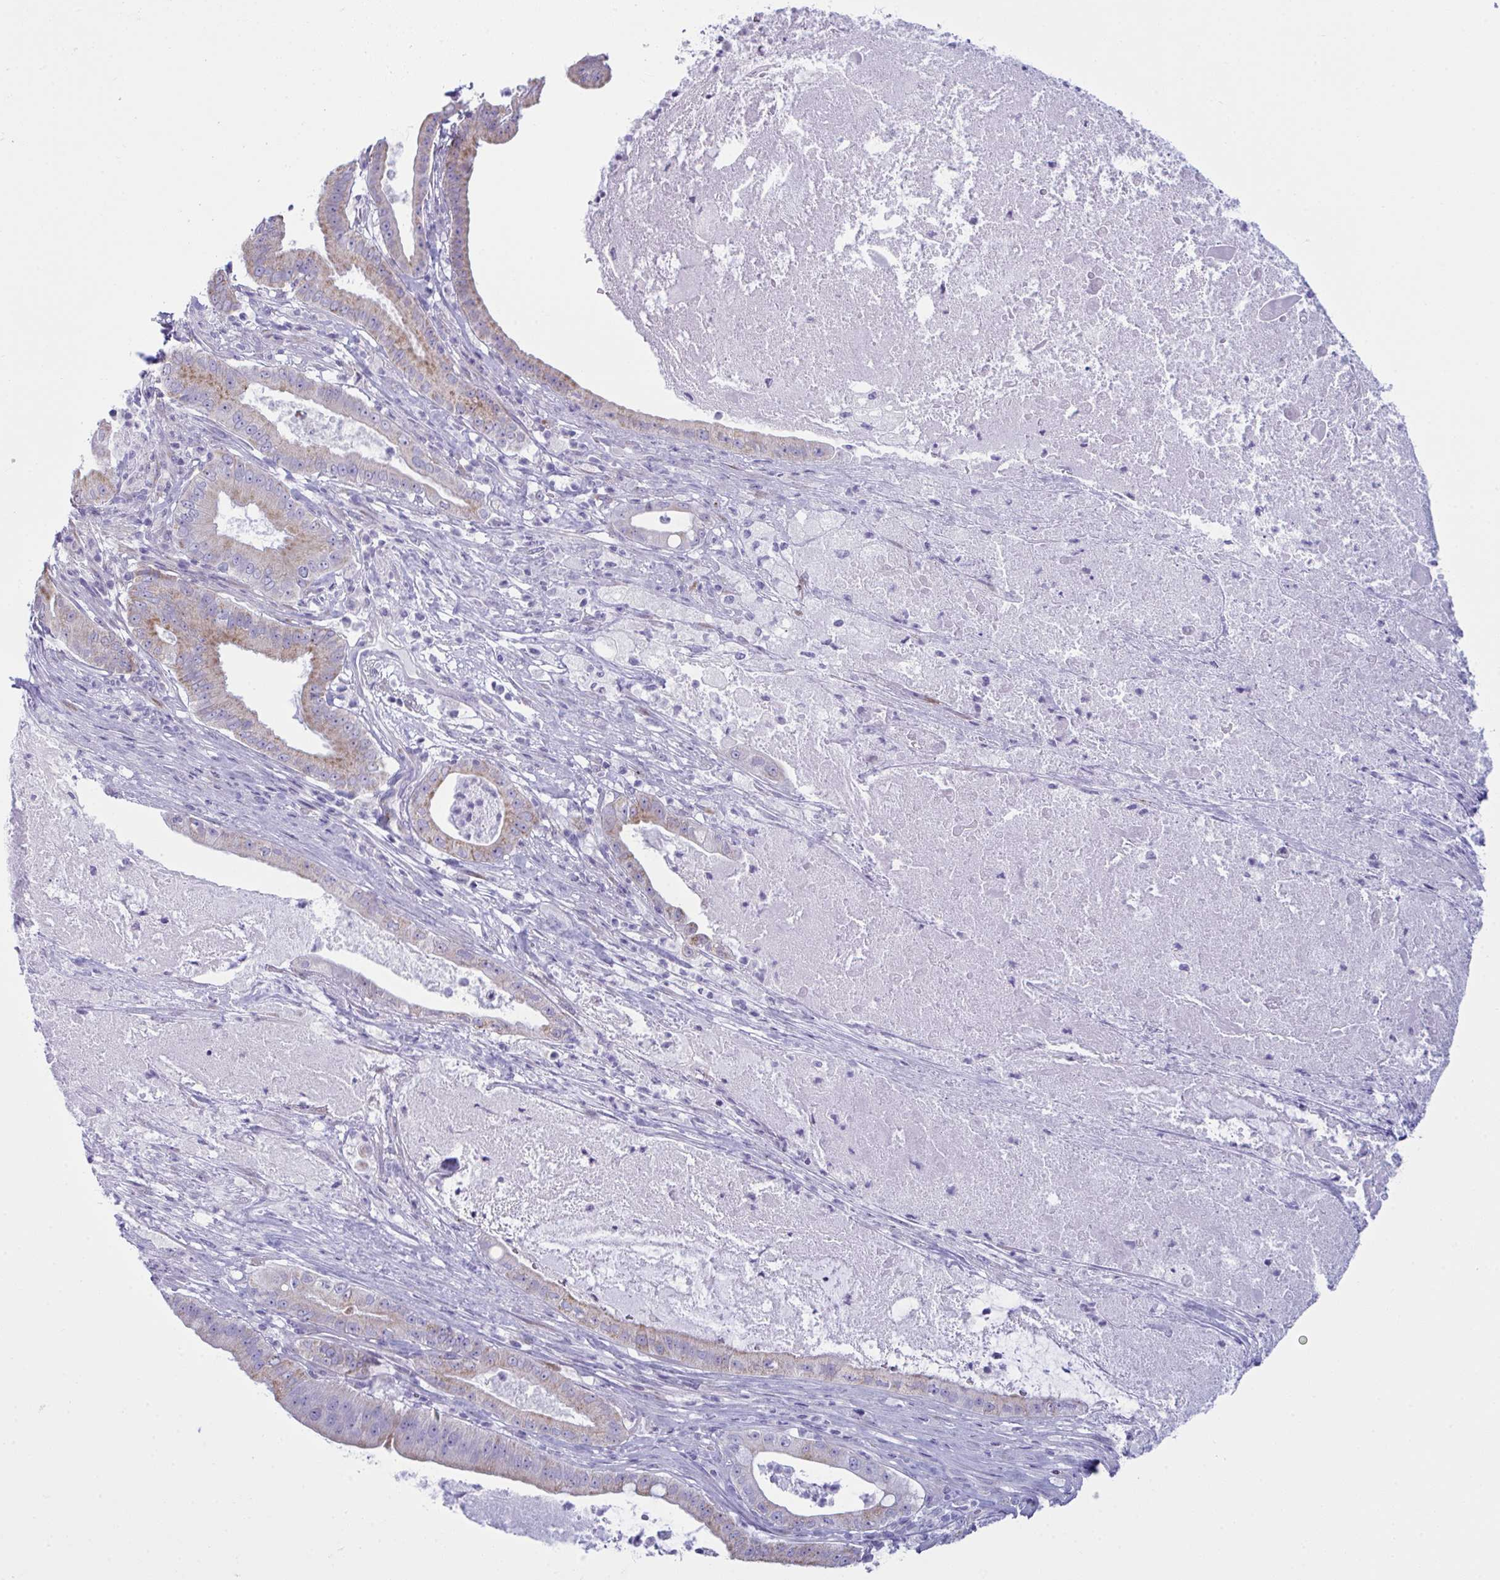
{"staining": {"intensity": "moderate", "quantity": "<25%", "location": "cytoplasmic/membranous"}, "tissue": "pancreatic cancer", "cell_type": "Tumor cells", "image_type": "cancer", "snomed": [{"axis": "morphology", "description": "Adenocarcinoma, NOS"}, {"axis": "topography", "description": "Pancreas"}], "caption": "DAB immunohistochemical staining of human pancreatic adenocarcinoma displays moderate cytoplasmic/membranous protein positivity in about <25% of tumor cells.", "gene": "BBS1", "patient": {"sex": "male", "age": 71}}